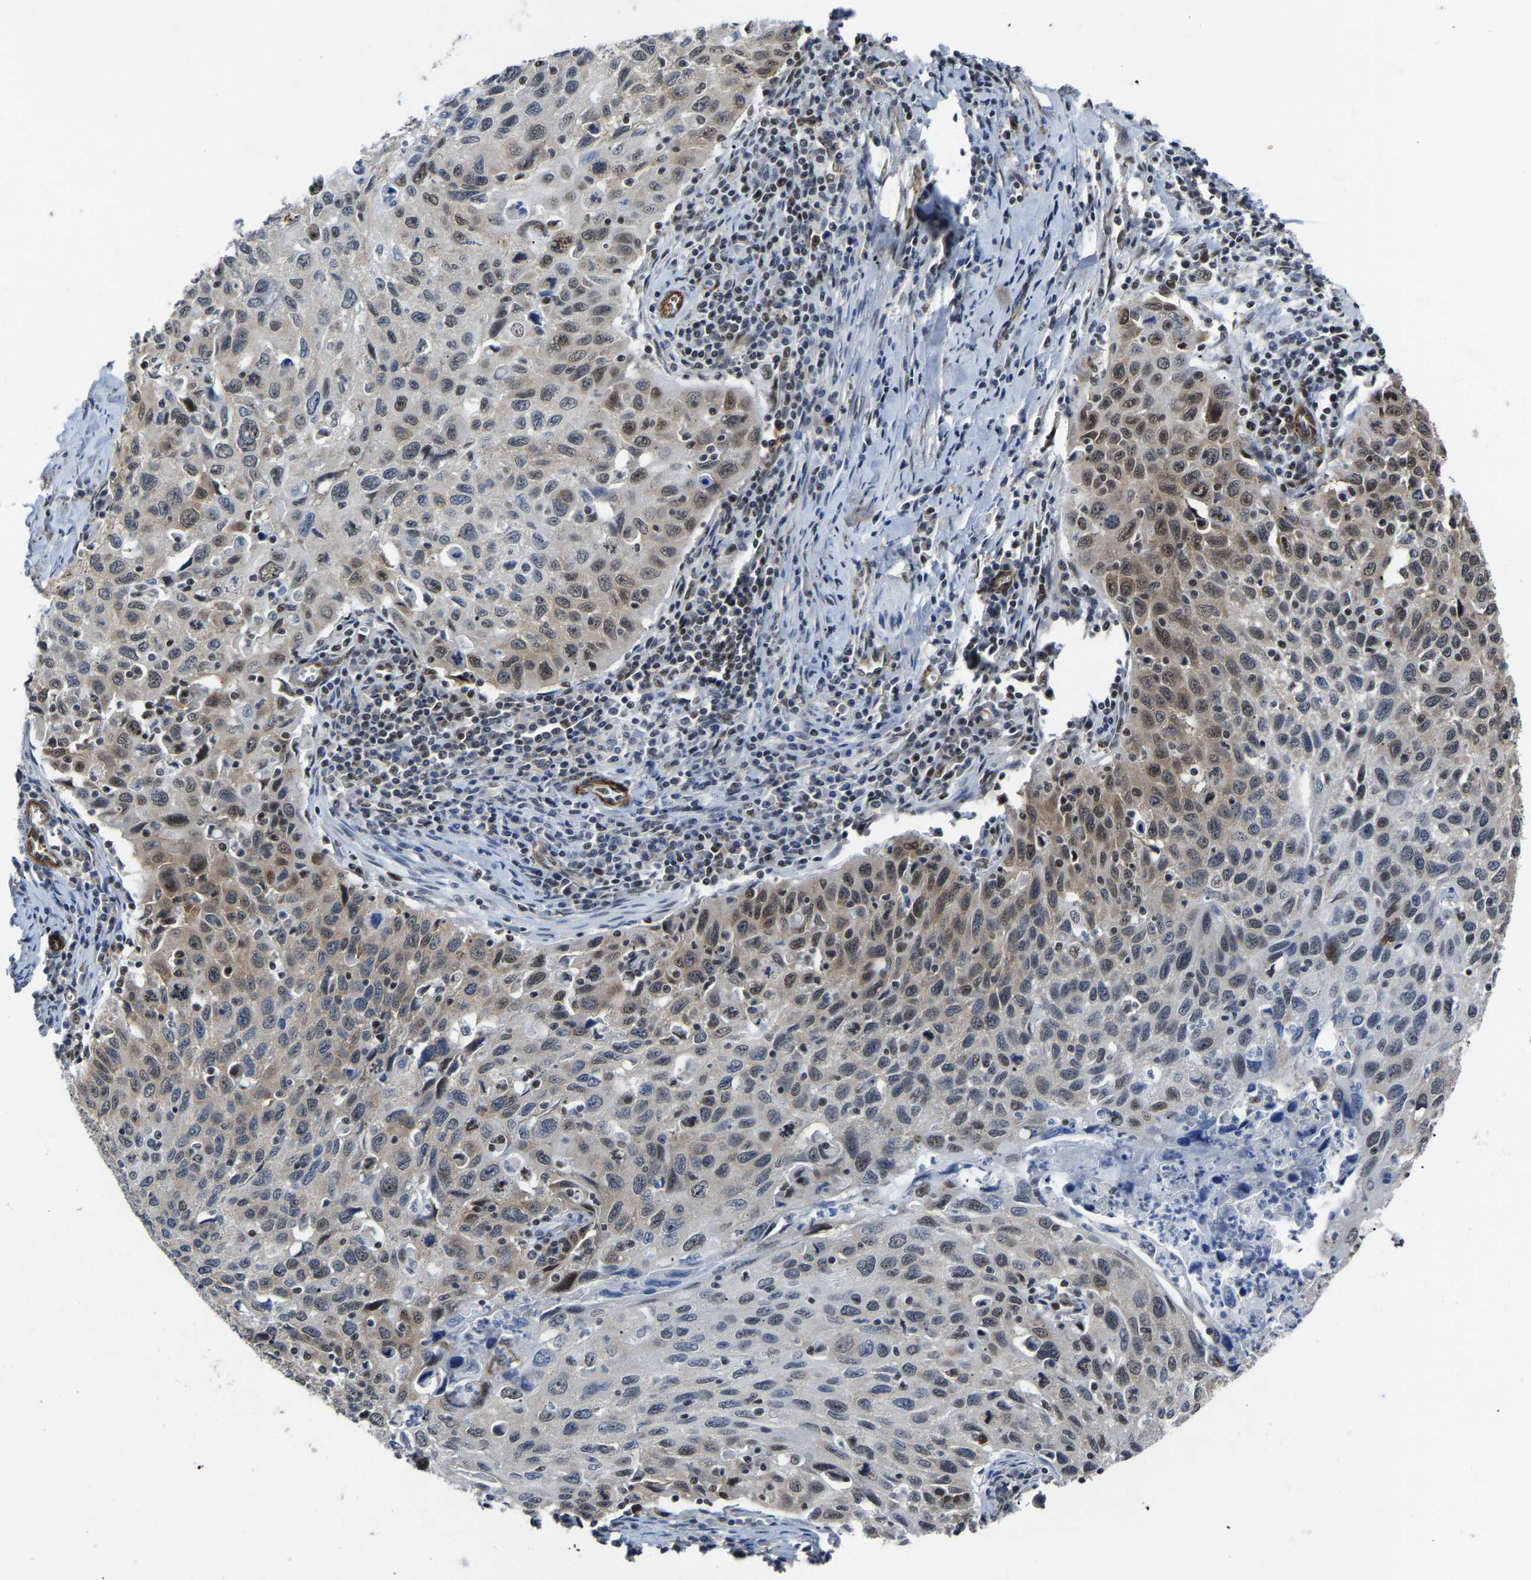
{"staining": {"intensity": "moderate", "quantity": "25%-75%", "location": "cytoplasmic/membranous,nuclear"}, "tissue": "cervical cancer", "cell_type": "Tumor cells", "image_type": "cancer", "snomed": [{"axis": "morphology", "description": "Squamous cell carcinoma, NOS"}, {"axis": "topography", "description": "Cervix"}], "caption": "An image of cervical squamous cell carcinoma stained for a protein displays moderate cytoplasmic/membranous and nuclear brown staining in tumor cells.", "gene": "DDX5", "patient": {"sex": "female", "age": 53}}